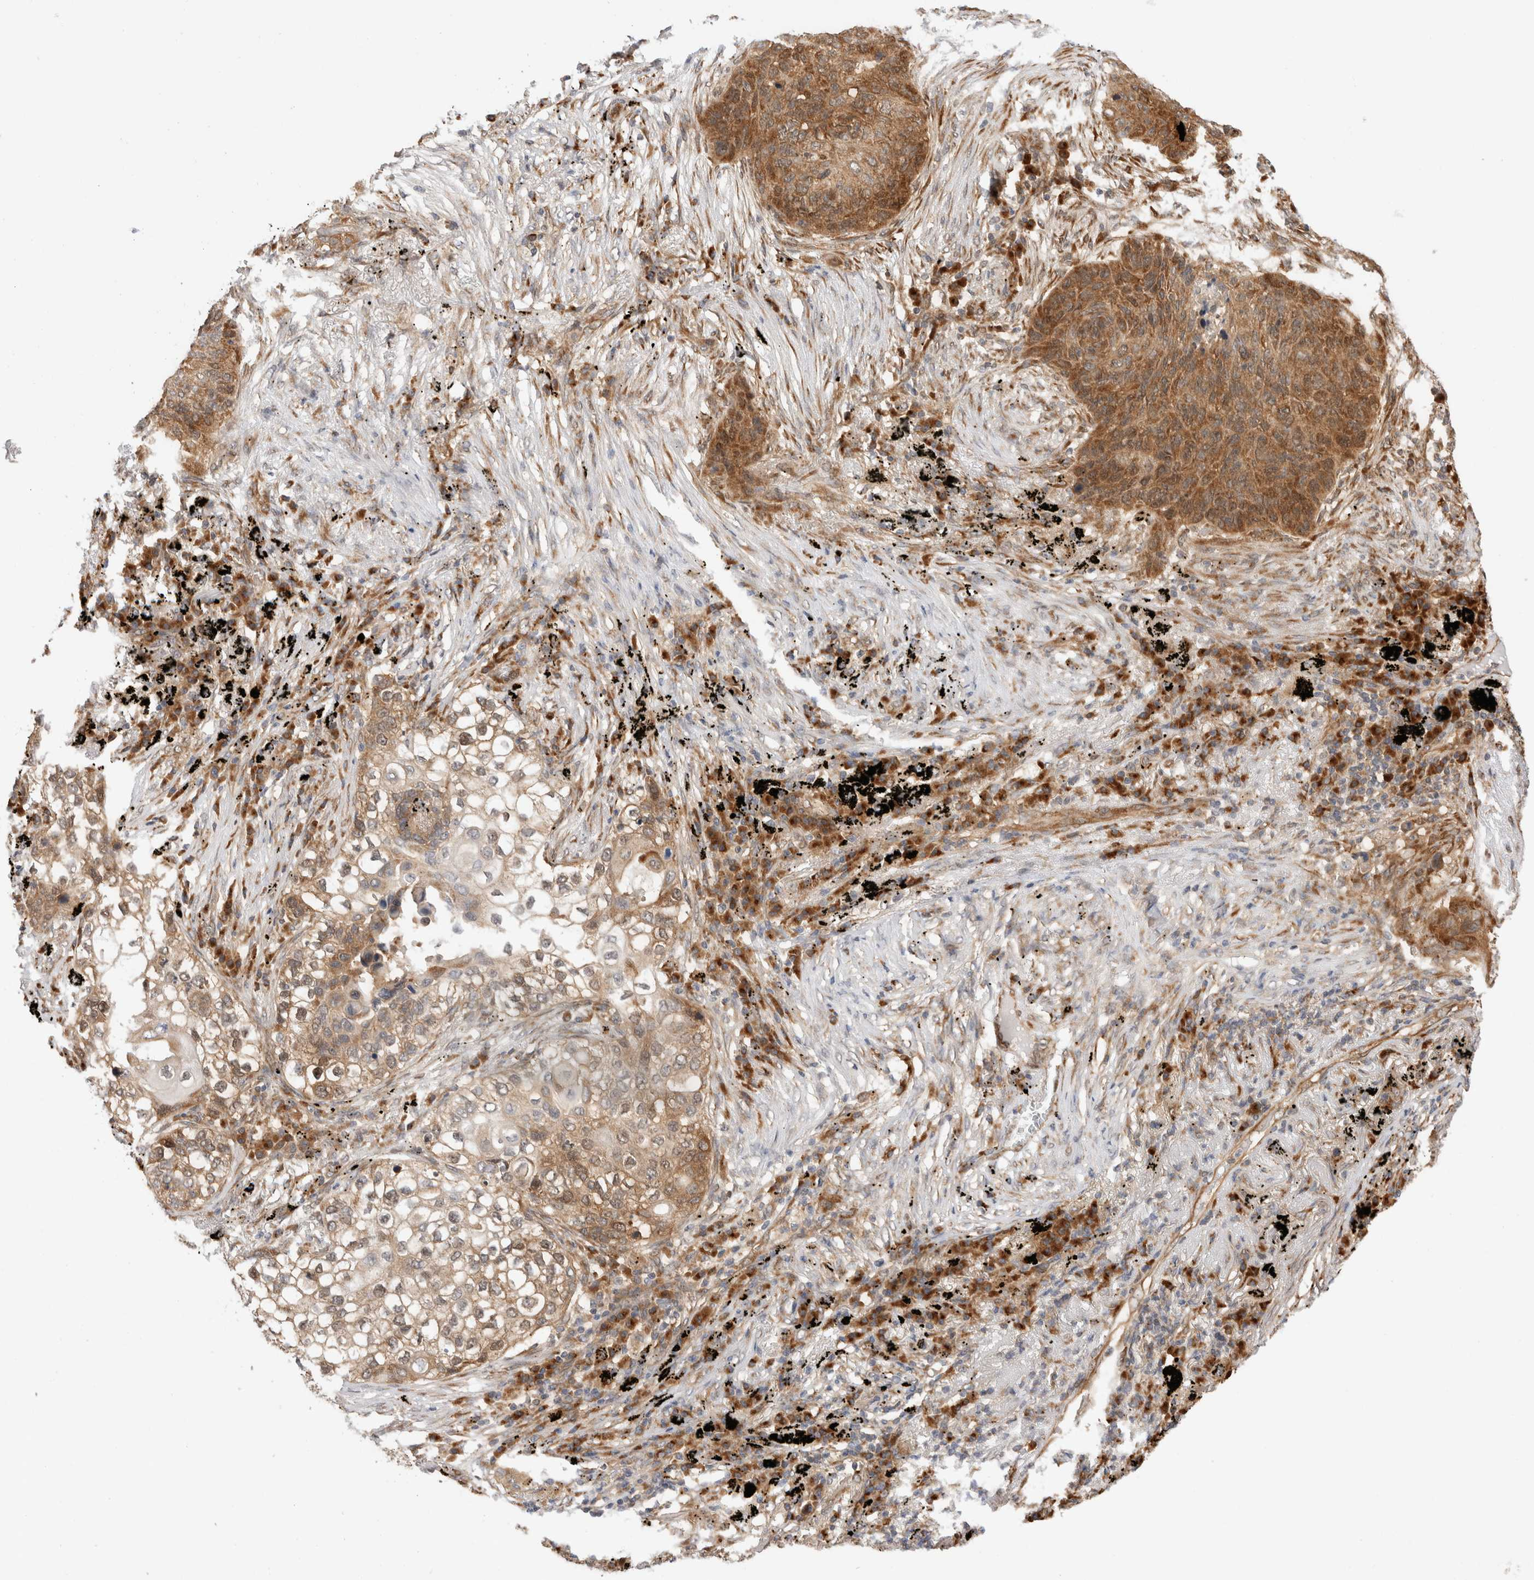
{"staining": {"intensity": "moderate", "quantity": ">75%", "location": "cytoplasmic/membranous"}, "tissue": "lung cancer", "cell_type": "Tumor cells", "image_type": "cancer", "snomed": [{"axis": "morphology", "description": "Squamous cell carcinoma, NOS"}, {"axis": "topography", "description": "Lung"}], "caption": "A high-resolution micrograph shows immunohistochemistry staining of lung squamous cell carcinoma, which exhibits moderate cytoplasmic/membranous staining in about >75% of tumor cells.", "gene": "ACTL9", "patient": {"sex": "female", "age": 63}}